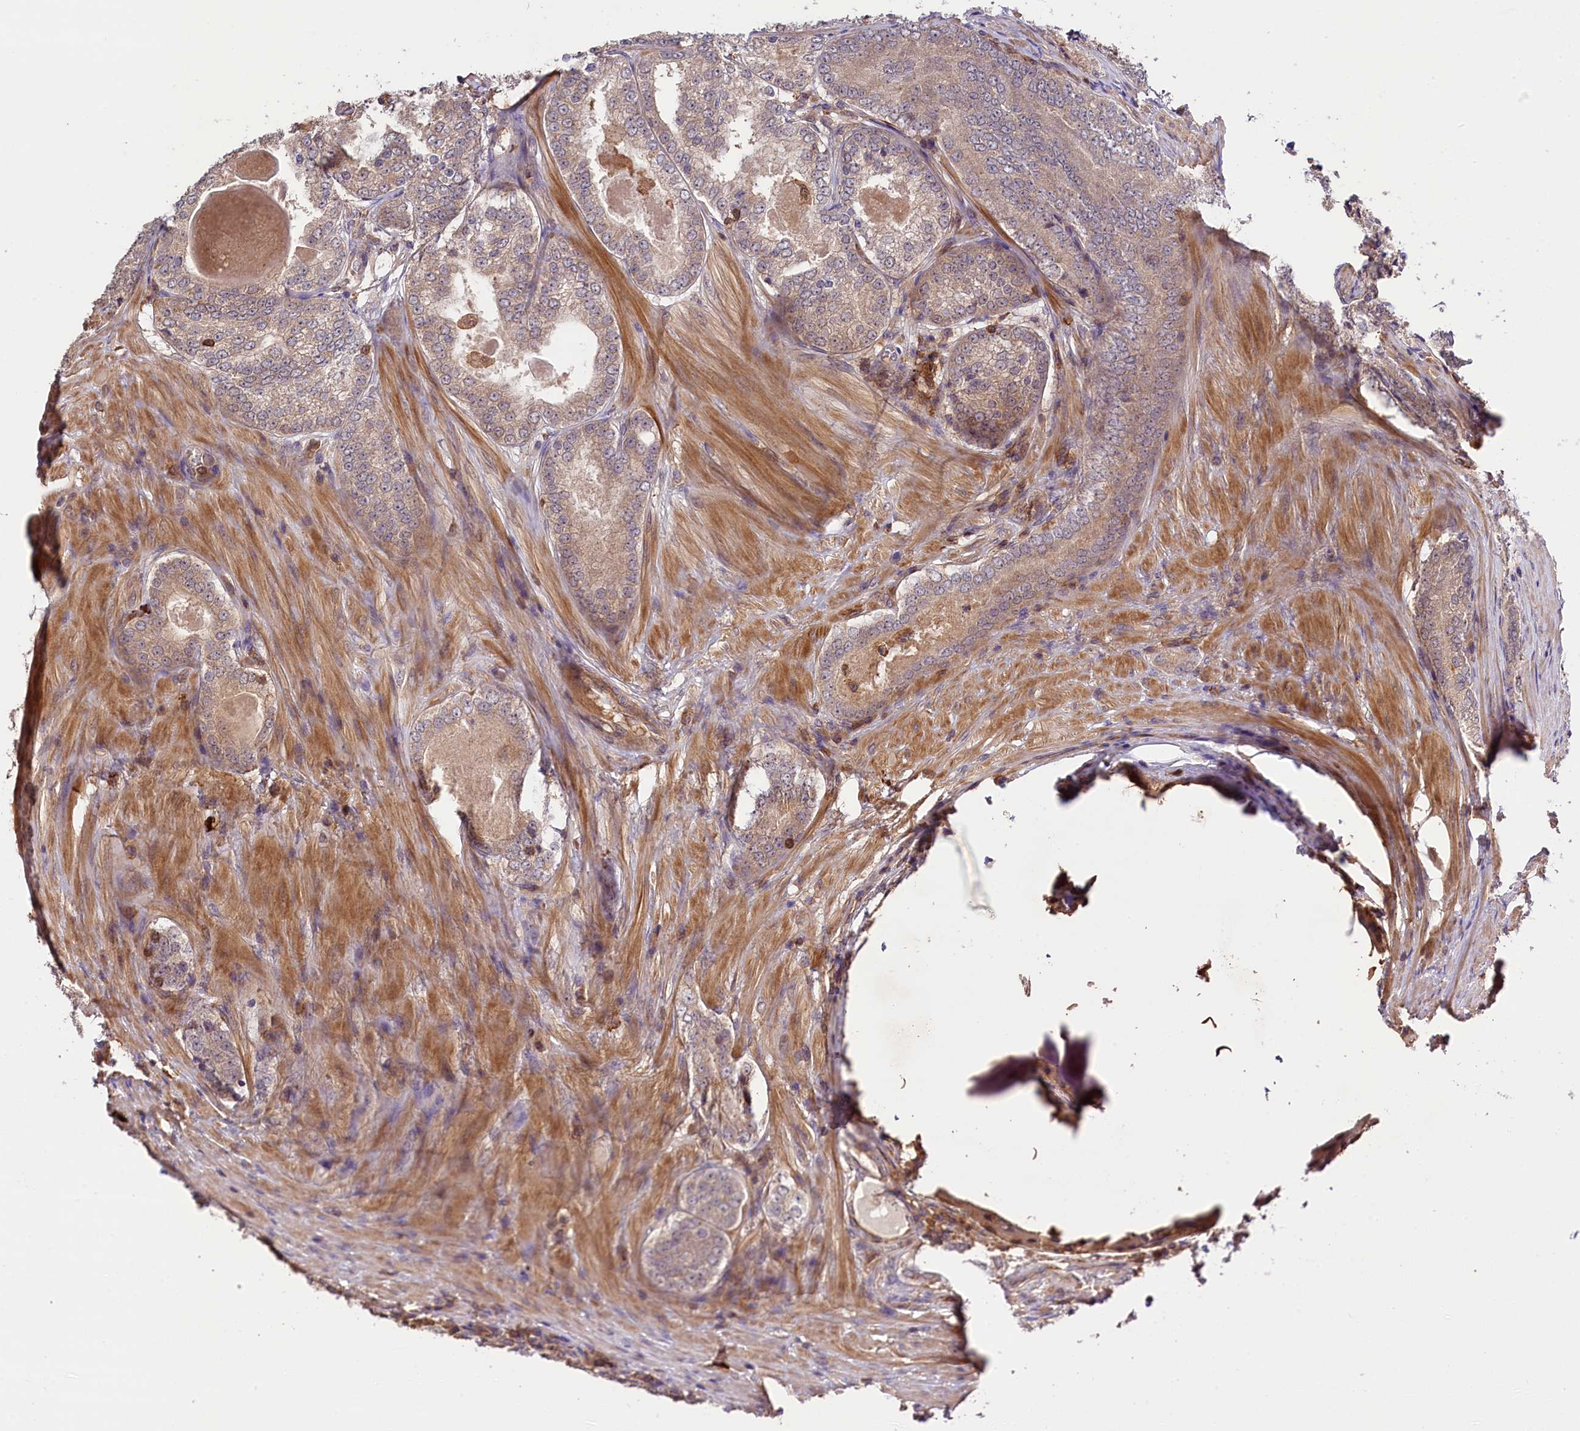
{"staining": {"intensity": "weak", "quantity": "25%-75%", "location": "cytoplasmic/membranous"}, "tissue": "prostate cancer", "cell_type": "Tumor cells", "image_type": "cancer", "snomed": [{"axis": "morphology", "description": "Adenocarcinoma, Low grade"}, {"axis": "topography", "description": "Prostate"}], "caption": "Adenocarcinoma (low-grade) (prostate) stained with a brown dye shows weak cytoplasmic/membranous positive expression in about 25%-75% of tumor cells.", "gene": "SKIDA1", "patient": {"sex": "male", "age": 68}}